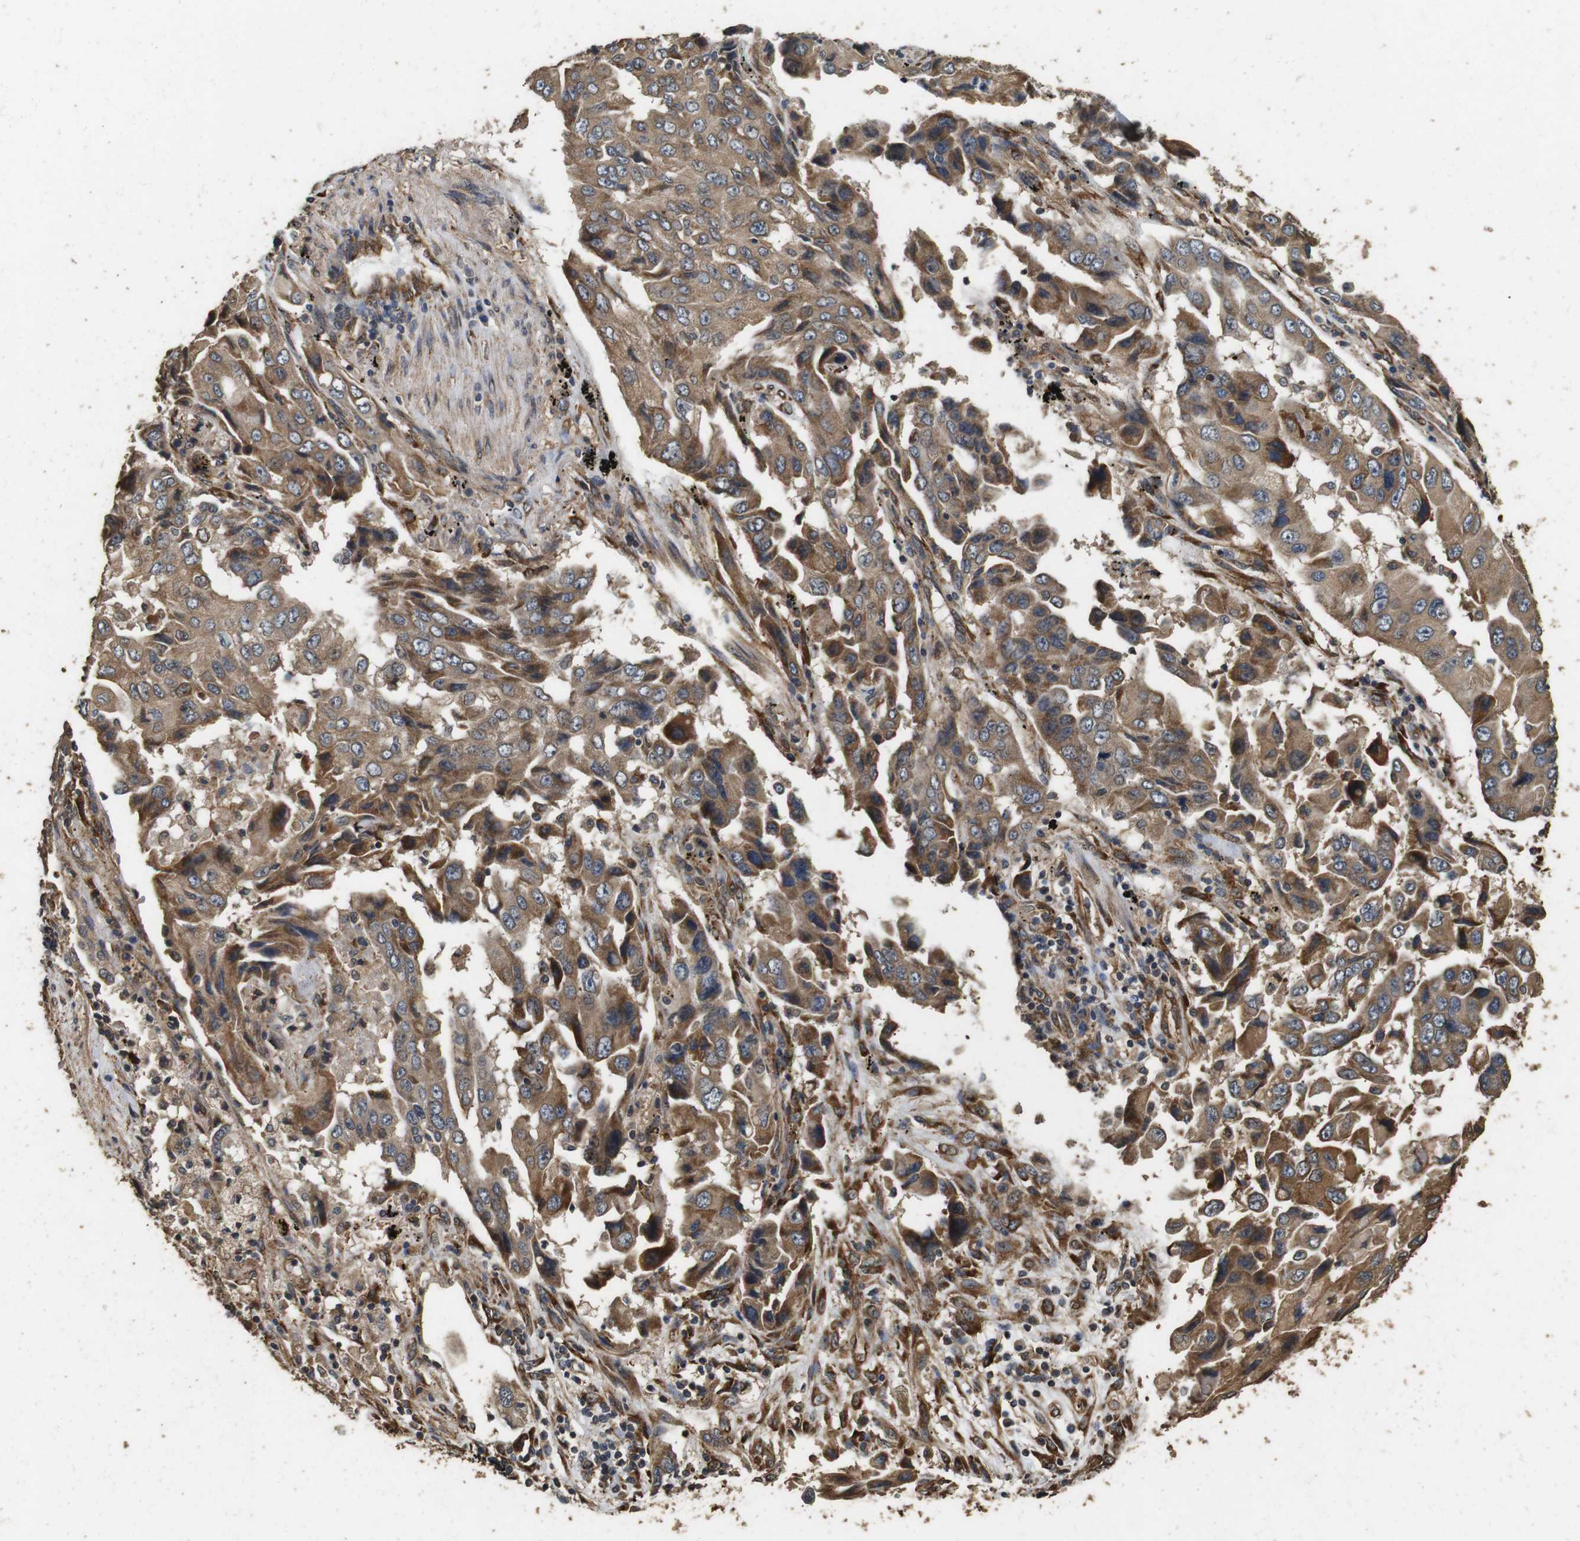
{"staining": {"intensity": "moderate", "quantity": ">75%", "location": "cytoplasmic/membranous"}, "tissue": "lung cancer", "cell_type": "Tumor cells", "image_type": "cancer", "snomed": [{"axis": "morphology", "description": "Adenocarcinoma, NOS"}, {"axis": "topography", "description": "Lung"}], "caption": "A brown stain labels moderate cytoplasmic/membranous expression of a protein in lung cancer tumor cells.", "gene": "CNPY4", "patient": {"sex": "female", "age": 65}}